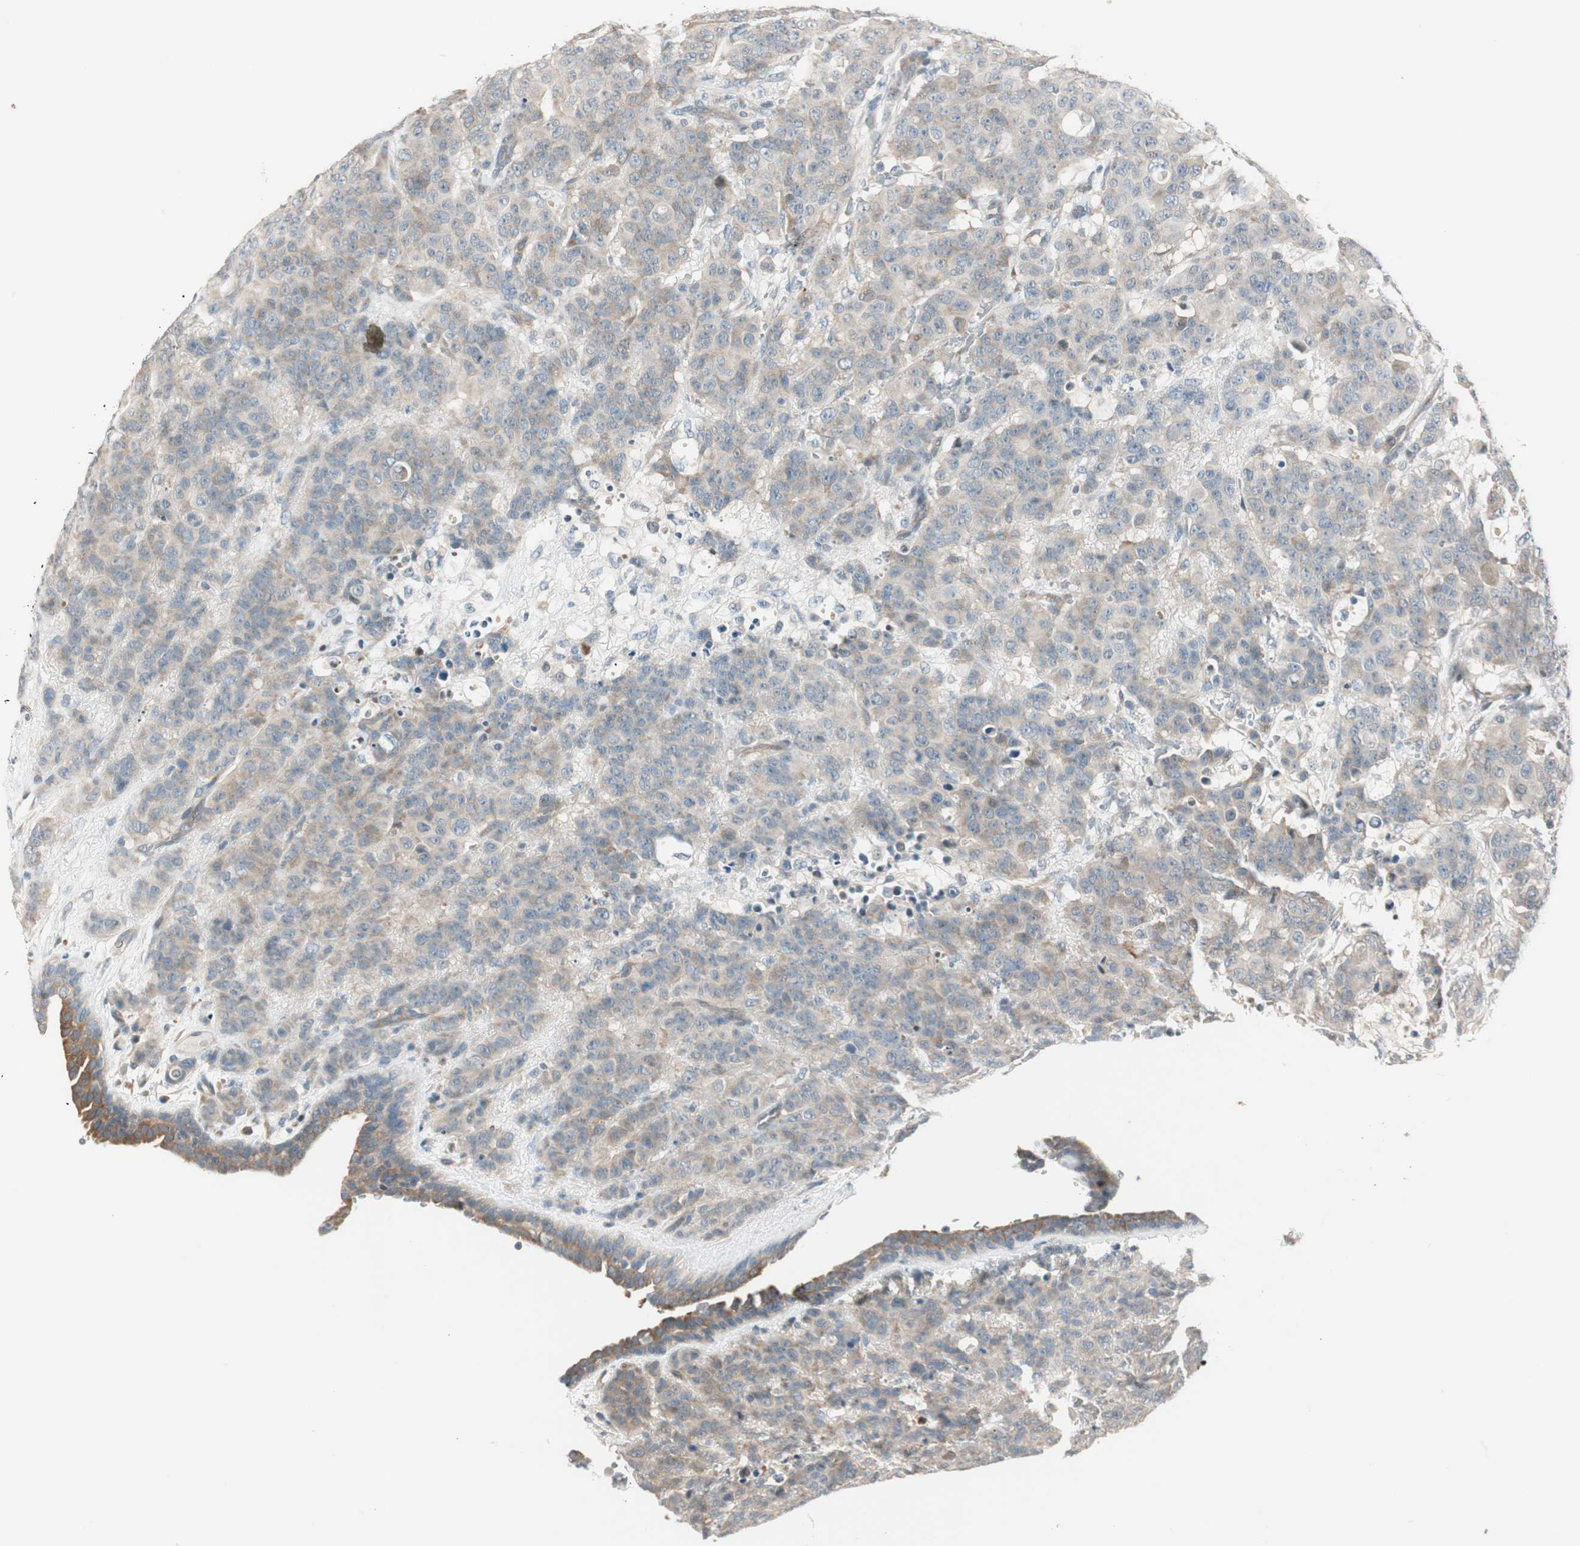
{"staining": {"intensity": "weak", "quantity": ">75%", "location": "cytoplasmic/membranous"}, "tissue": "breast cancer", "cell_type": "Tumor cells", "image_type": "cancer", "snomed": [{"axis": "morphology", "description": "Duct carcinoma"}, {"axis": "topography", "description": "Breast"}], "caption": "A histopathology image of breast invasive ductal carcinoma stained for a protein displays weak cytoplasmic/membranous brown staining in tumor cells.", "gene": "CGRRF1", "patient": {"sex": "female", "age": 40}}